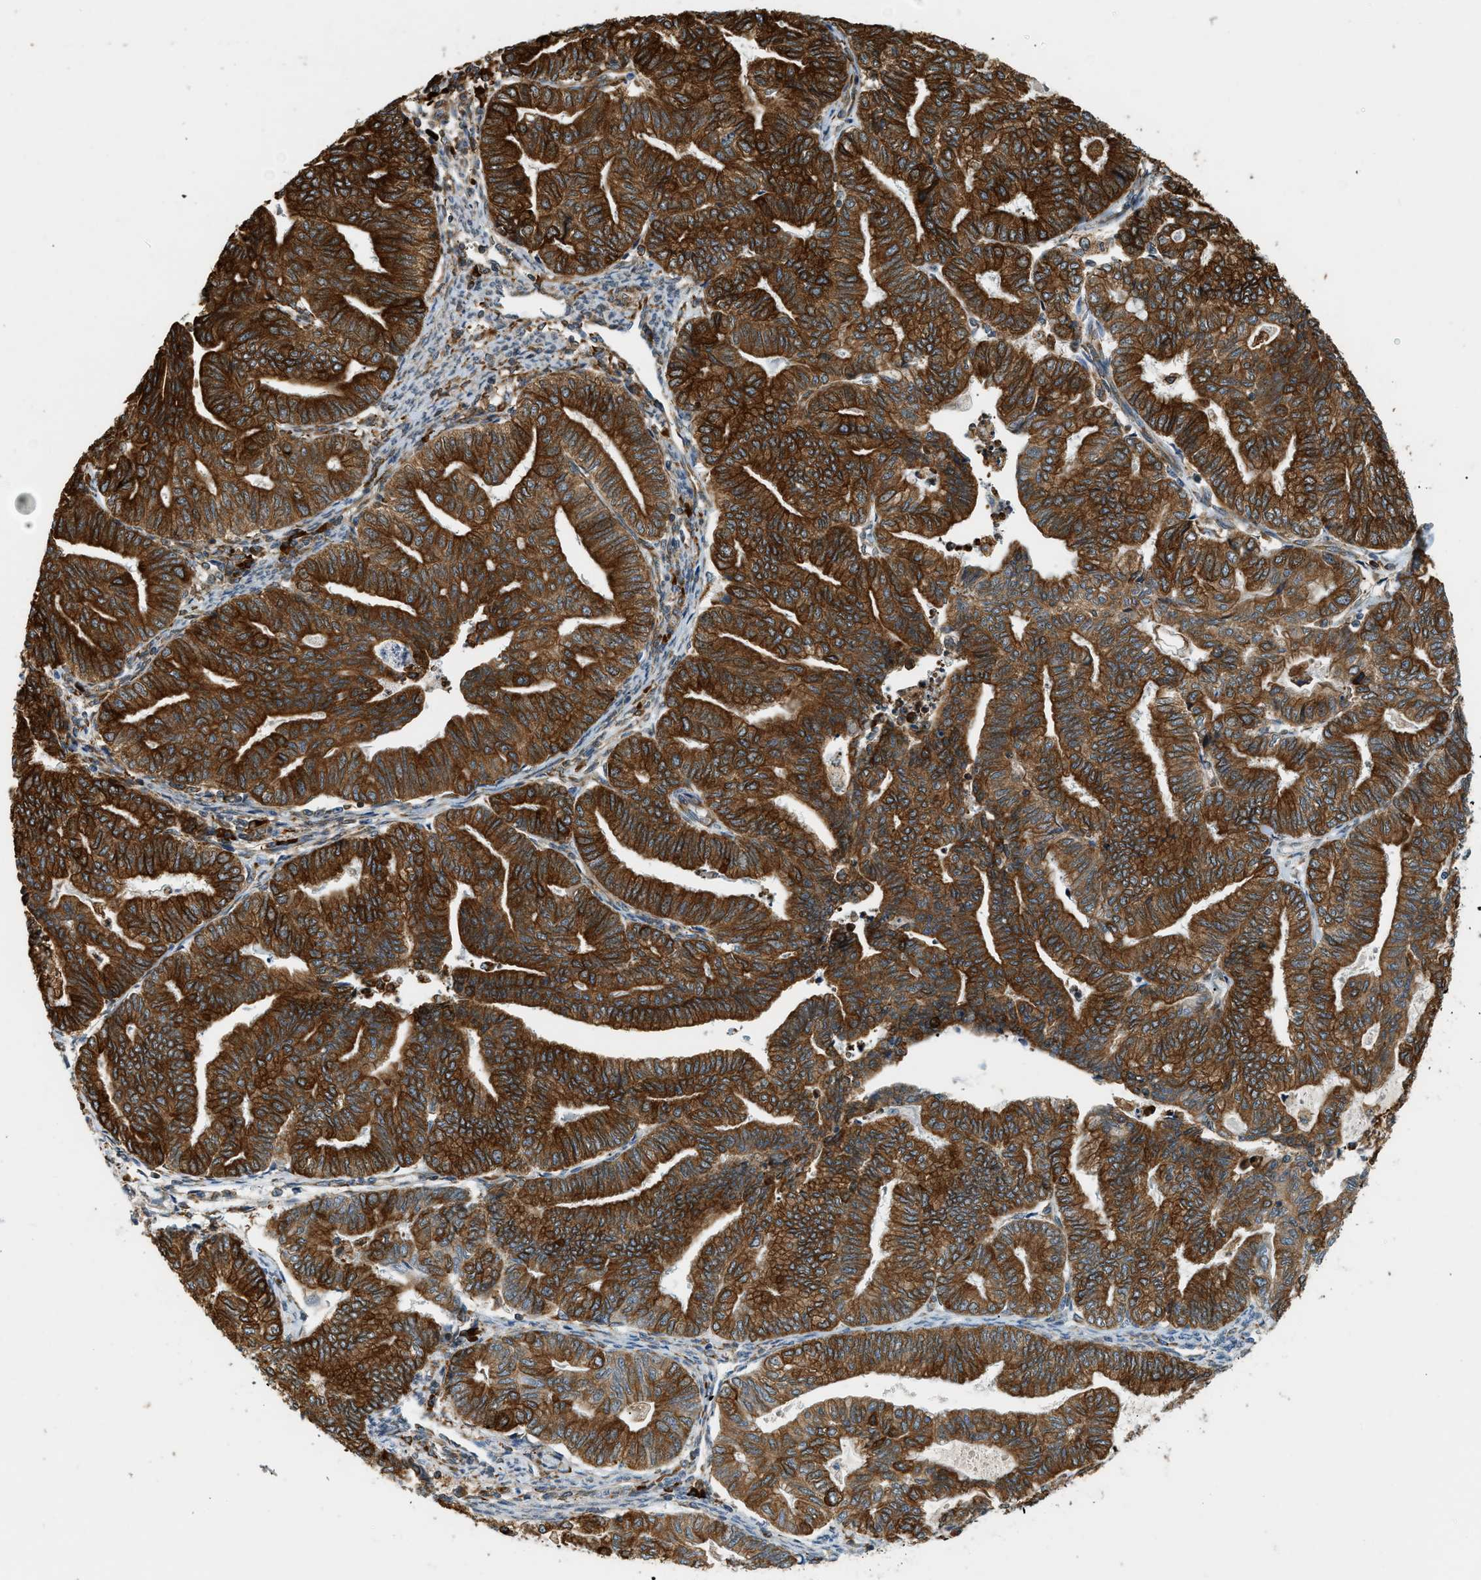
{"staining": {"intensity": "strong", "quantity": ">75%", "location": "cytoplasmic/membranous"}, "tissue": "endometrial cancer", "cell_type": "Tumor cells", "image_type": "cancer", "snomed": [{"axis": "morphology", "description": "Adenocarcinoma, NOS"}, {"axis": "topography", "description": "Endometrium"}], "caption": "A high-resolution micrograph shows IHC staining of endometrial cancer (adenocarcinoma), which displays strong cytoplasmic/membranous expression in about >75% of tumor cells. The staining is performed using DAB brown chromogen to label protein expression. The nuclei are counter-stained blue using hematoxylin.", "gene": "SEMA4D", "patient": {"sex": "female", "age": 79}}